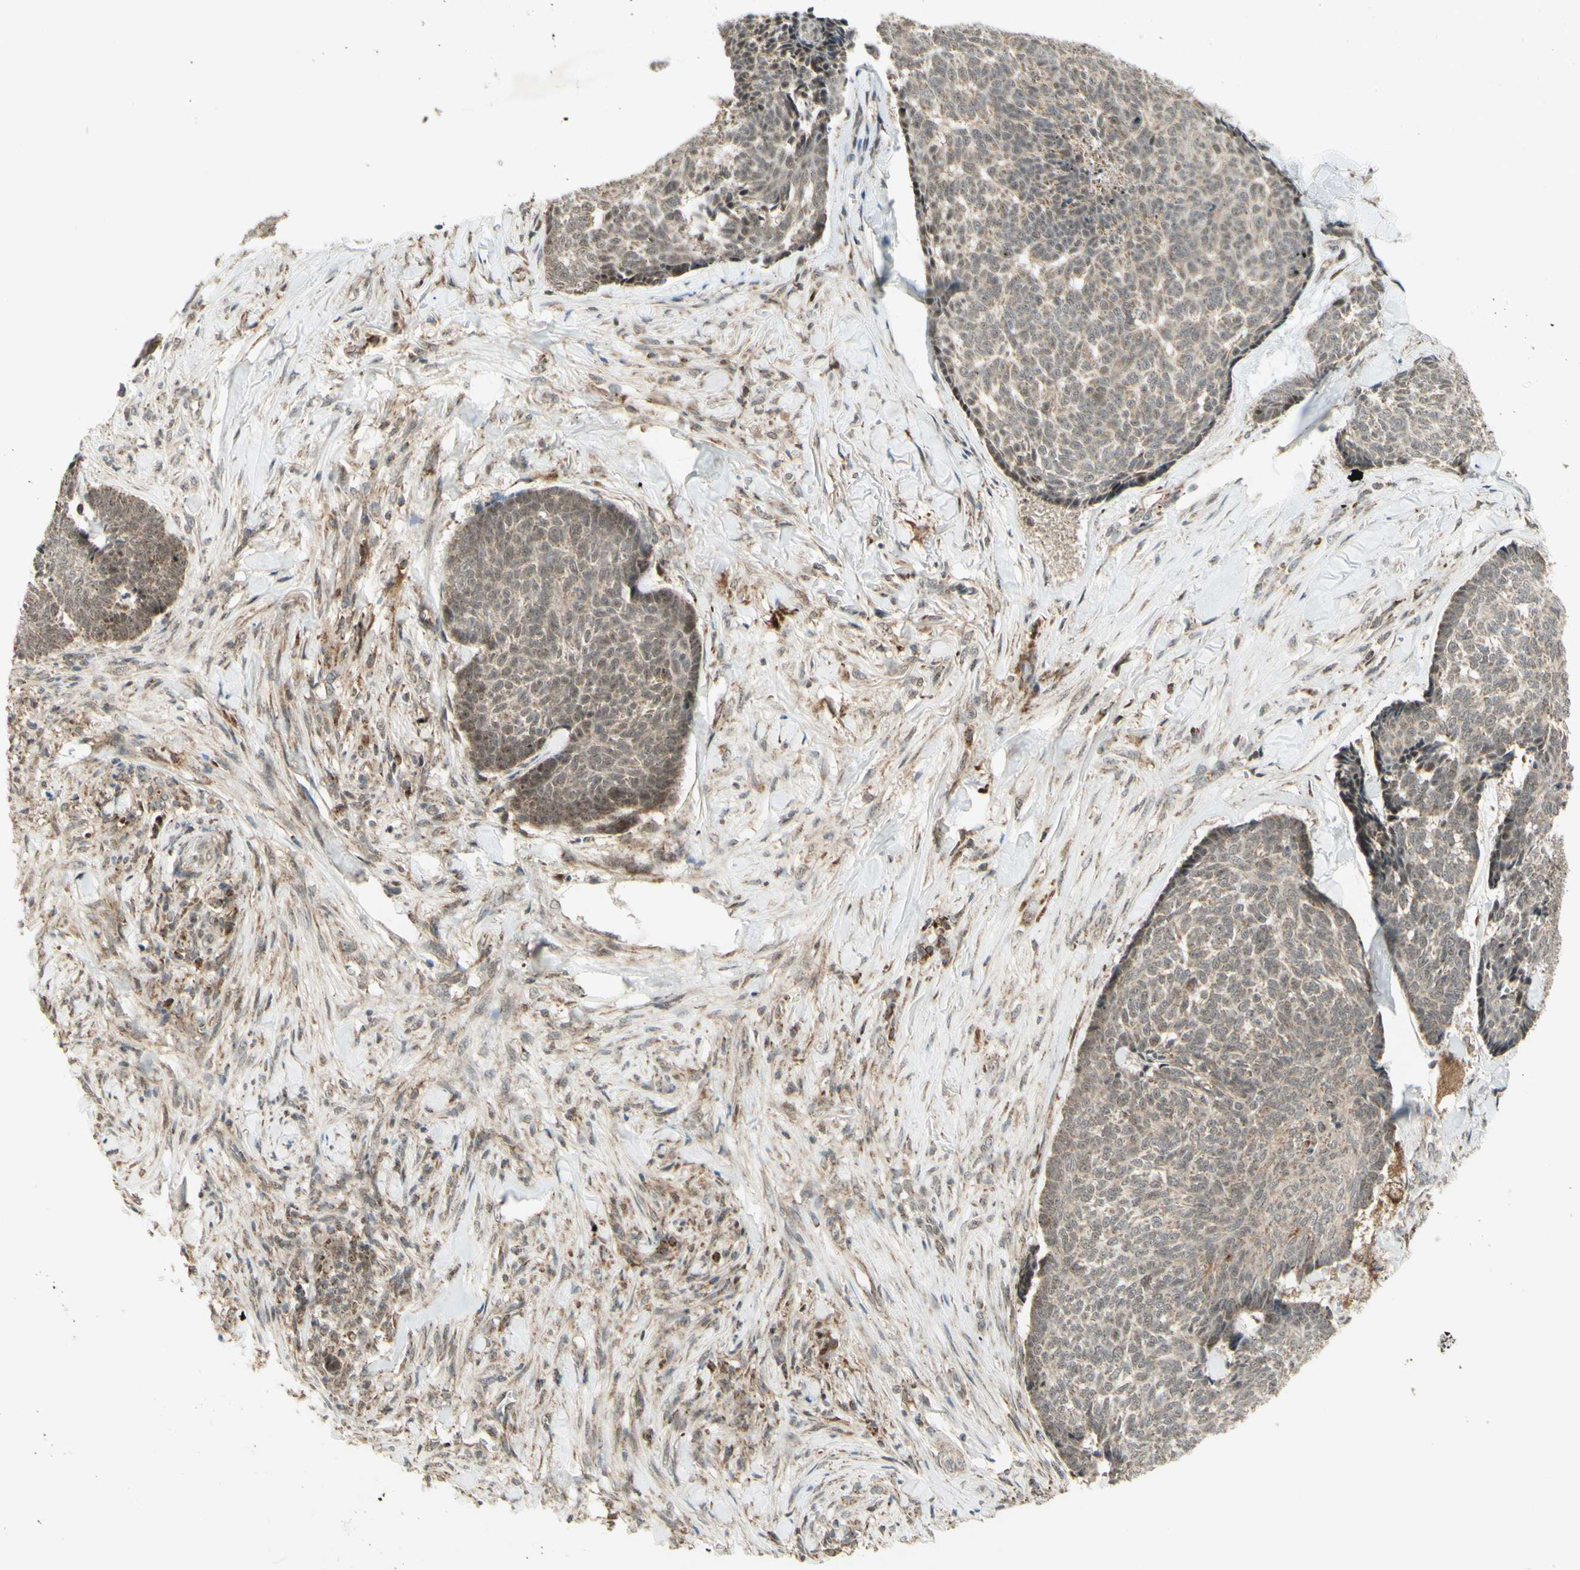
{"staining": {"intensity": "weak", "quantity": ">75%", "location": "cytoplasmic/membranous"}, "tissue": "skin cancer", "cell_type": "Tumor cells", "image_type": "cancer", "snomed": [{"axis": "morphology", "description": "Basal cell carcinoma"}, {"axis": "topography", "description": "Skin"}], "caption": "Immunohistochemistry image of neoplastic tissue: skin basal cell carcinoma stained using immunohistochemistry displays low levels of weak protein expression localized specifically in the cytoplasmic/membranous of tumor cells, appearing as a cytoplasmic/membranous brown color.", "gene": "DHRS3", "patient": {"sex": "male", "age": 84}}